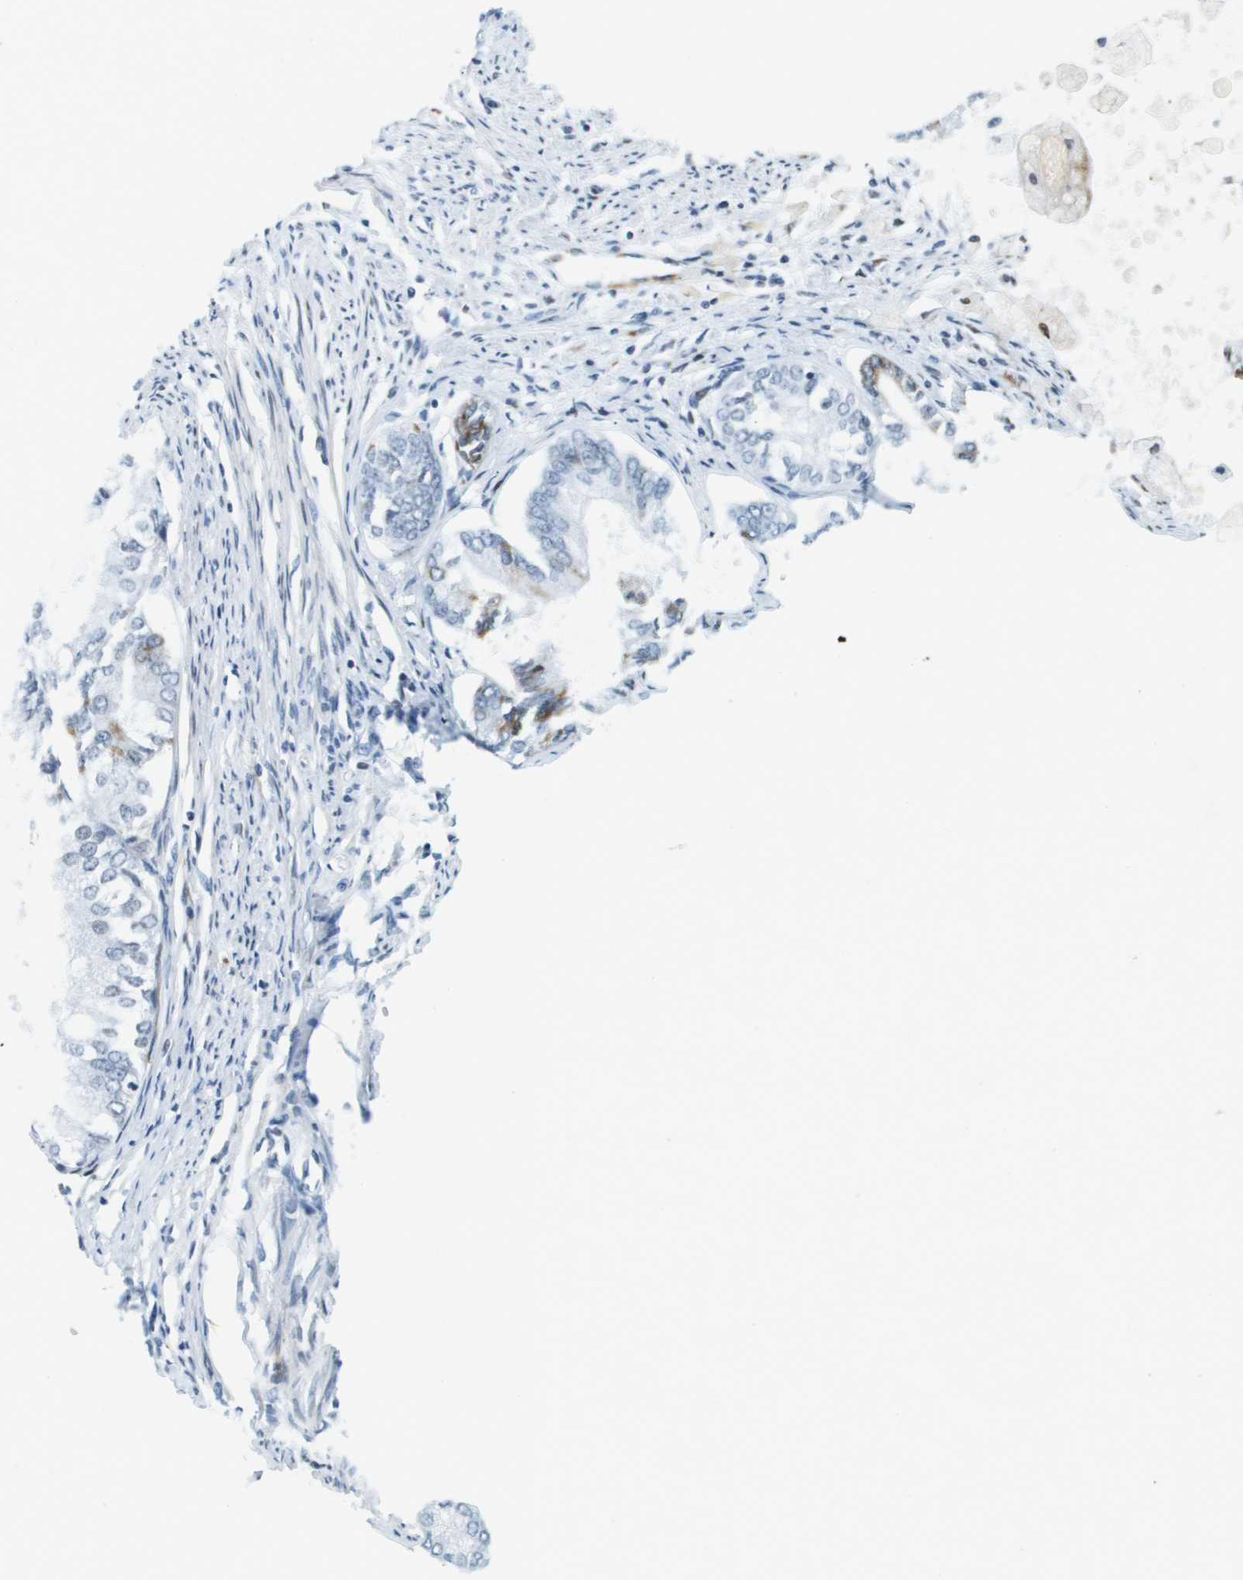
{"staining": {"intensity": "moderate", "quantity": "<25%", "location": "cytoplasmic/membranous"}, "tissue": "endometrial cancer", "cell_type": "Tumor cells", "image_type": "cancer", "snomed": [{"axis": "morphology", "description": "Adenocarcinoma, NOS"}, {"axis": "topography", "description": "Endometrium"}], "caption": "Brown immunohistochemical staining in endometrial adenocarcinoma demonstrates moderate cytoplasmic/membranous positivity in approximately <25% of tumor cells.", "gene": "UVRAG", "patient": {"sex": "female", "age": 86}}